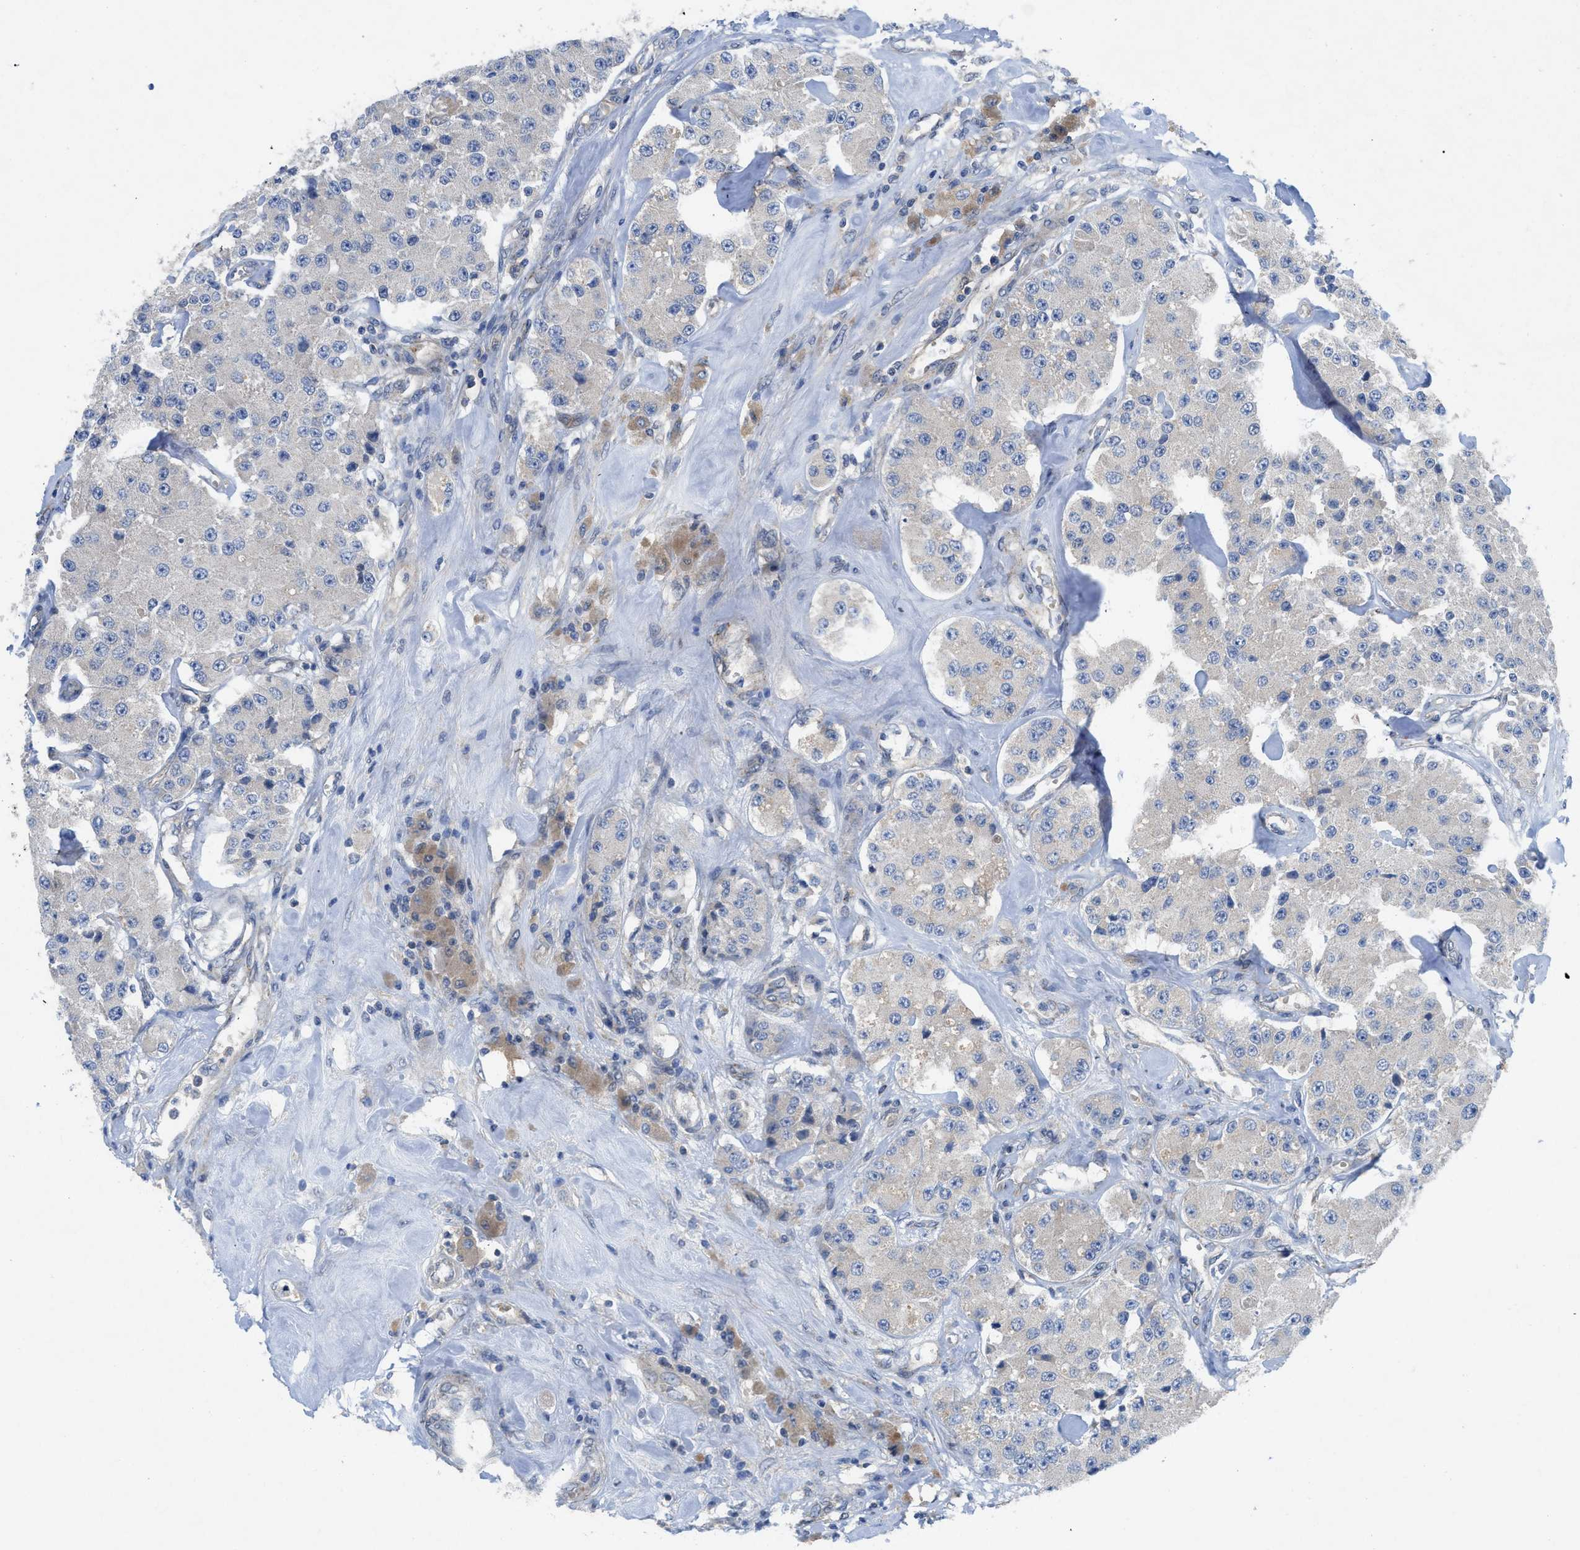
{"staining": {"intensity": "negative", "quantity": "none", "location": "none"}, "tissue": "carcinoid", "cell_type": "Tumor cells", "image_type": "cancer", "snomed": [{"axis": "morphology", "description": "Carcinoid, malignant, NOS"}, {"axis": "topography", "description": "Pancreas"}], "caption": "Human carcinoid (malignant) stained for a protein using immunohistochemistry shows no staining in tumor cells.", "gene": "PANX1", "patient": {"sex": "male", "age": 41}}